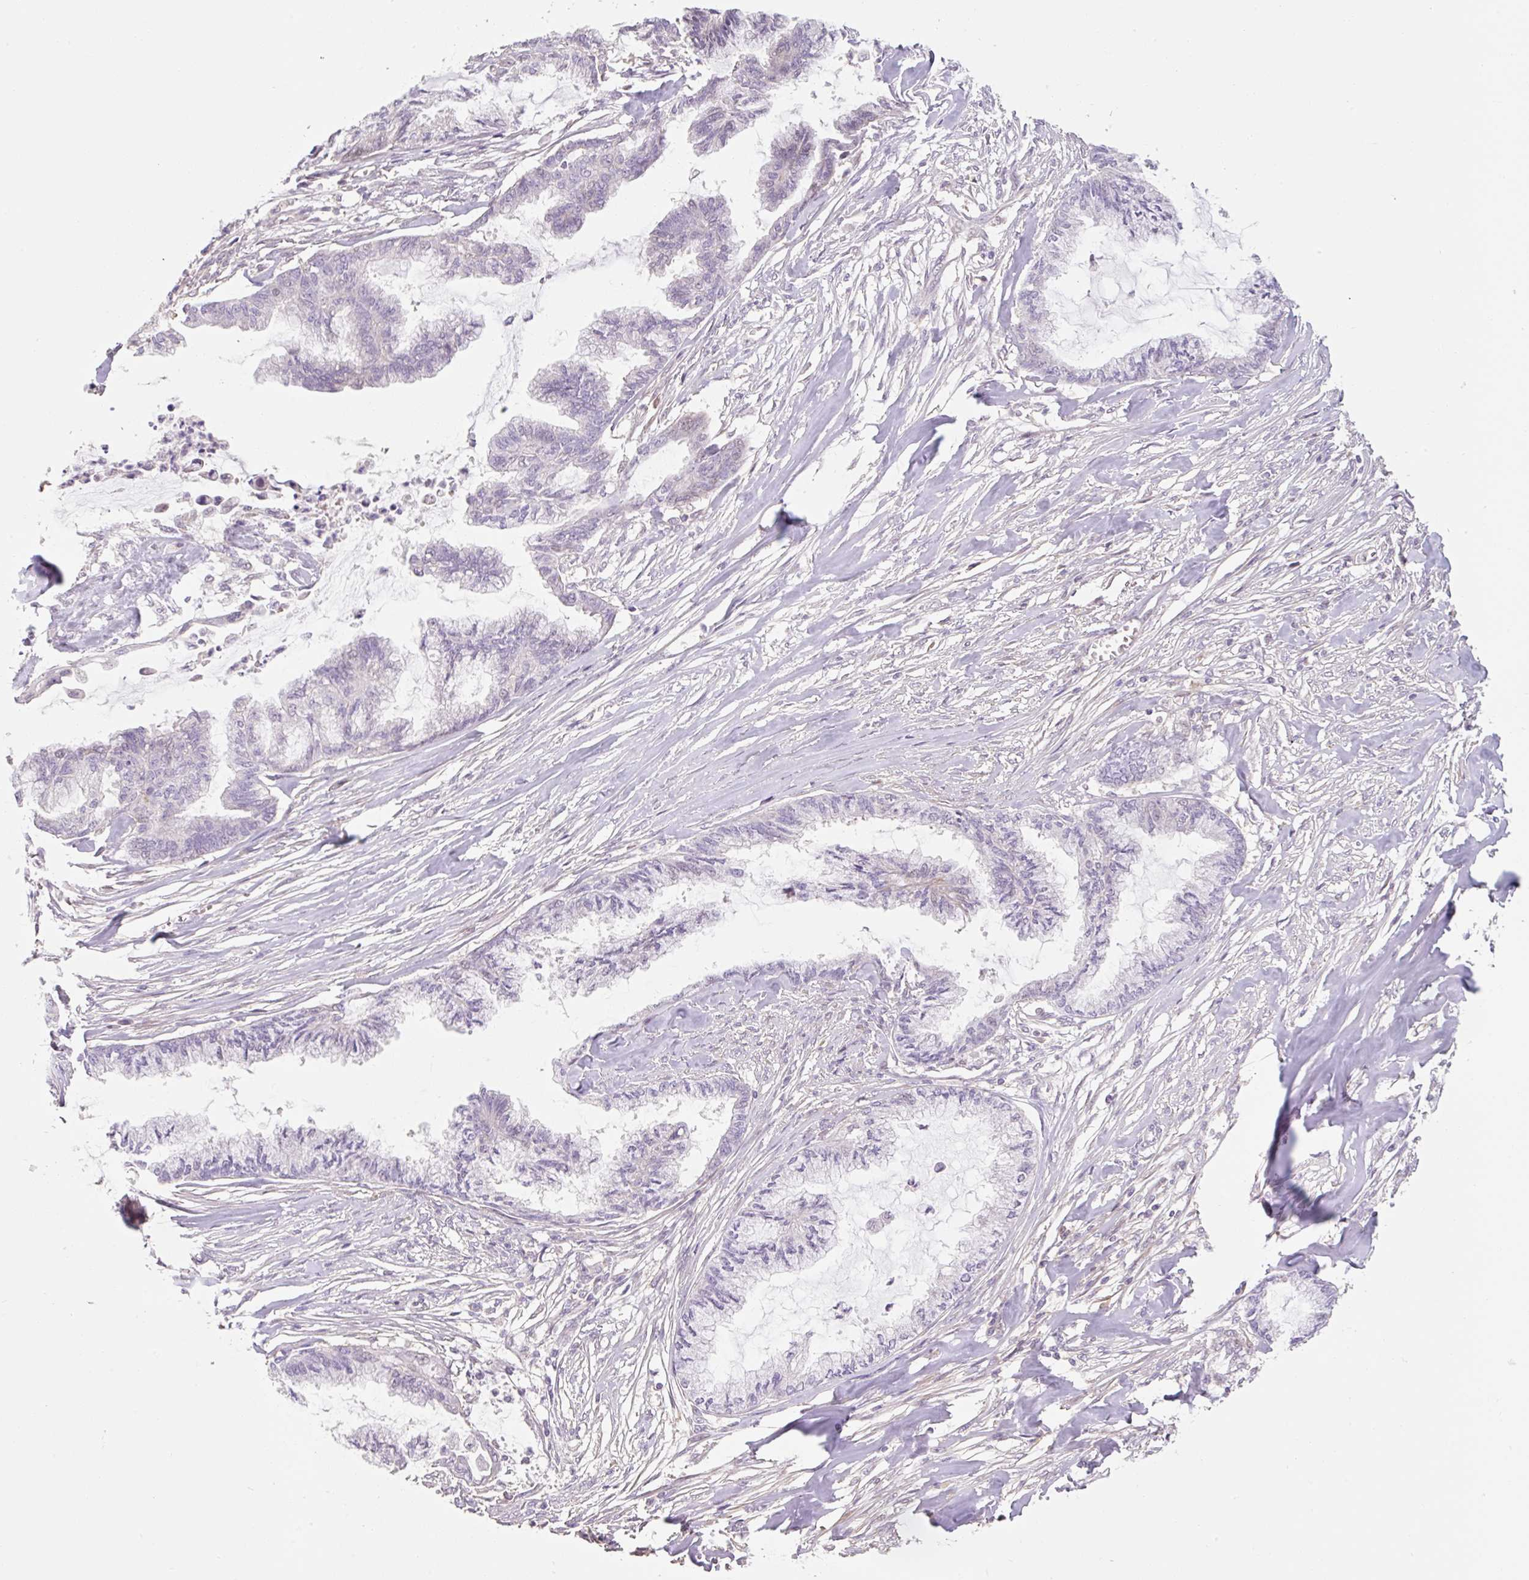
{"staining": {"intensity": "negative", "quantity": "none", "location": "none"}, "tissue": "endometrial cancer", "cell_type": "Tumor cells", "image_type": "cancer", "snomed": [{"axis": "morphology", "description": "Adenocarcinoma, NOS"}, {"axis": "topography", "description": "Endometrium"}], "caption": "A photomicrograph of endometrial cancer (adenocarcinoma) stained for a protein demonstrates no brown staining in tumor cells.", "gene": "ZNF552", "patient": {"sex": "female", "age": 86}}